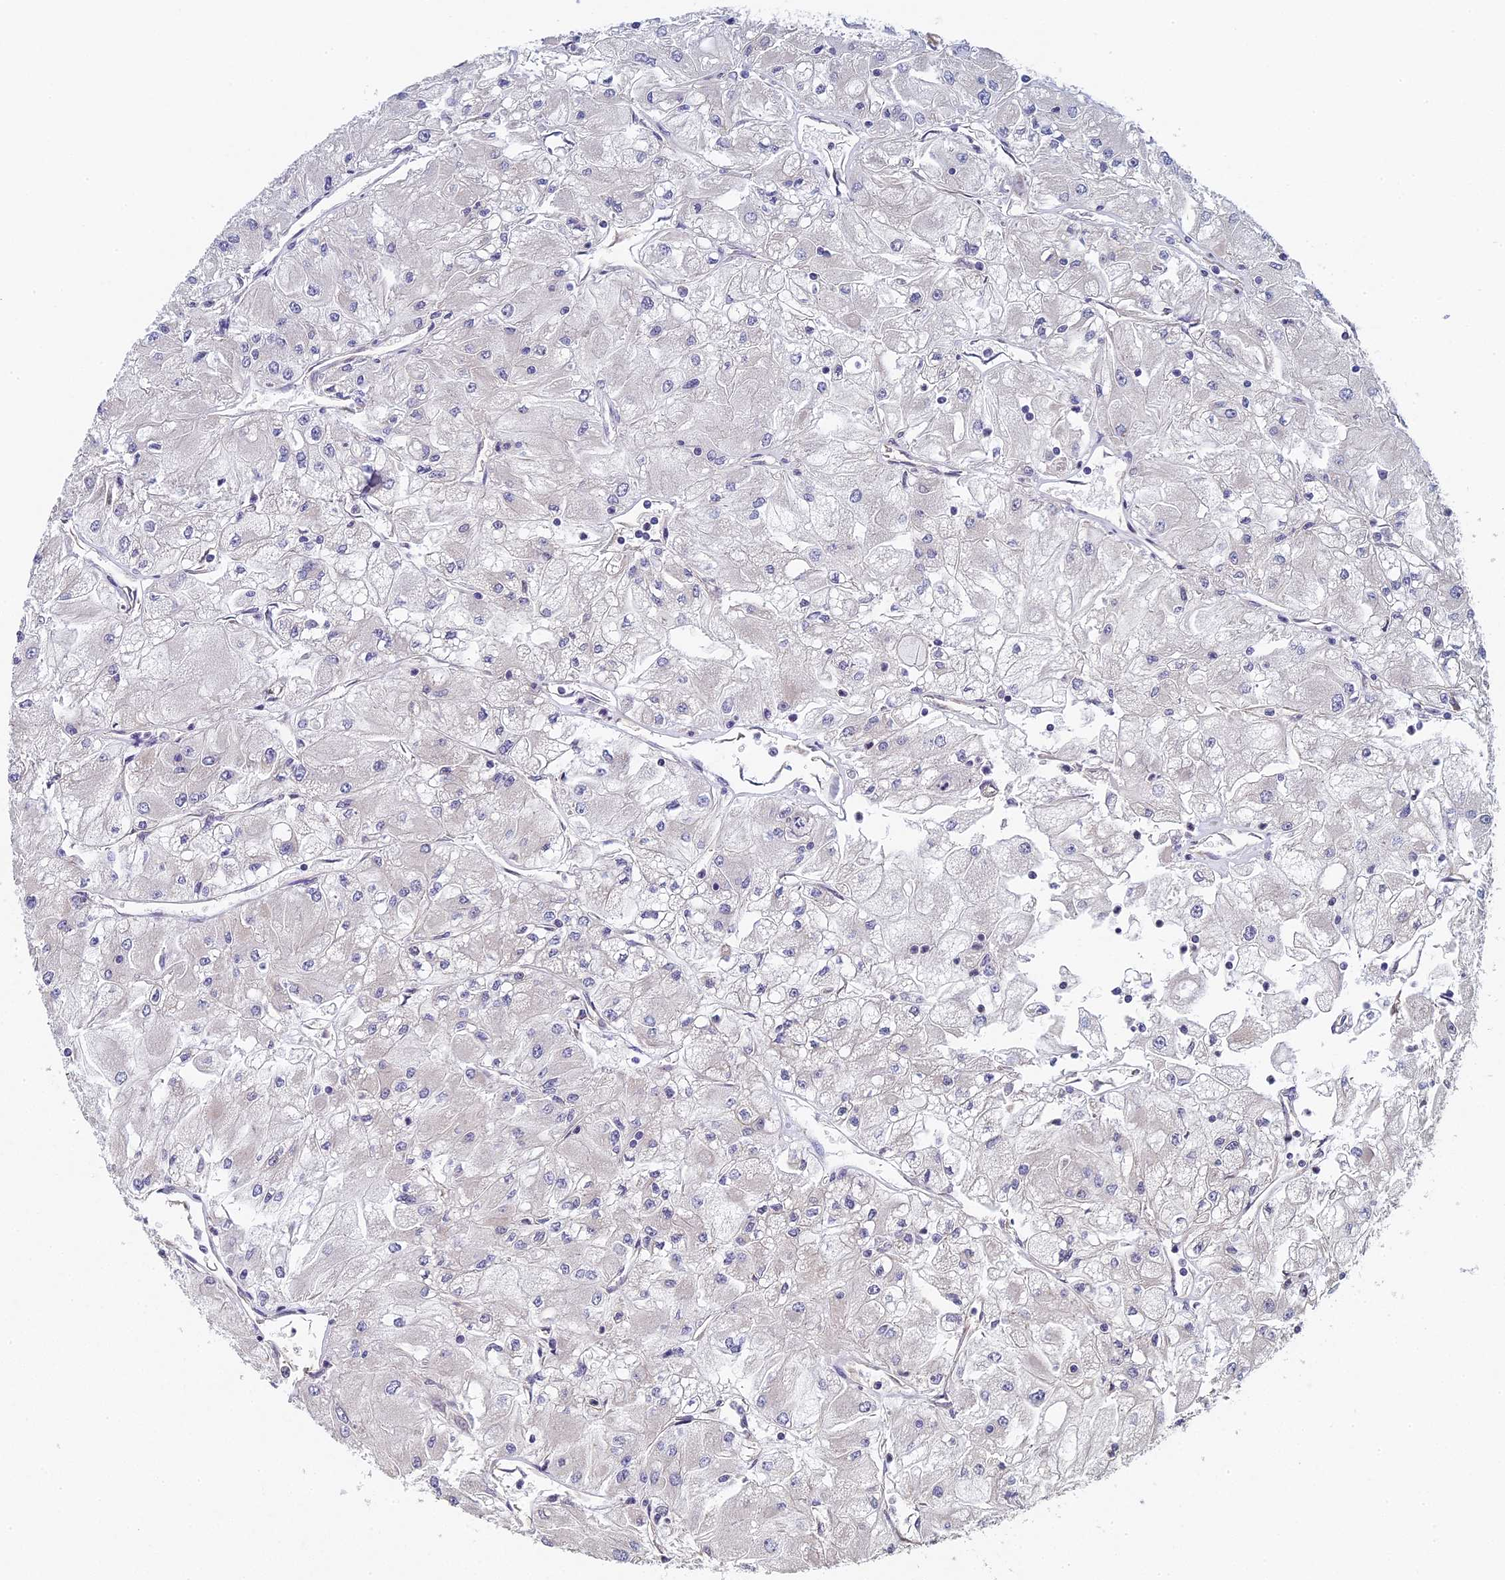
{"staining": {"intensity": "negative", "quantity": "none", "location": "none"}, "tissue": "renal cancer", "cell_type": "Tumor cells", "image_type": "cancer", "snomed": [{"axis": "morphology", "description": "Adenocarcinoma, NOS"}, {"axis": "topography", "description": "Kidney"}], "caption": "IHC of human renal adenocarcinoma displays no expression in tumor cells. The staining was performed using DAB to visualize the protein expression in brown, while the nuclei were stained in blue with hematoxylin (Magnification: 20x).", "gene": "DIXDC1", "patient": {"sex": "male", "age": 80}}